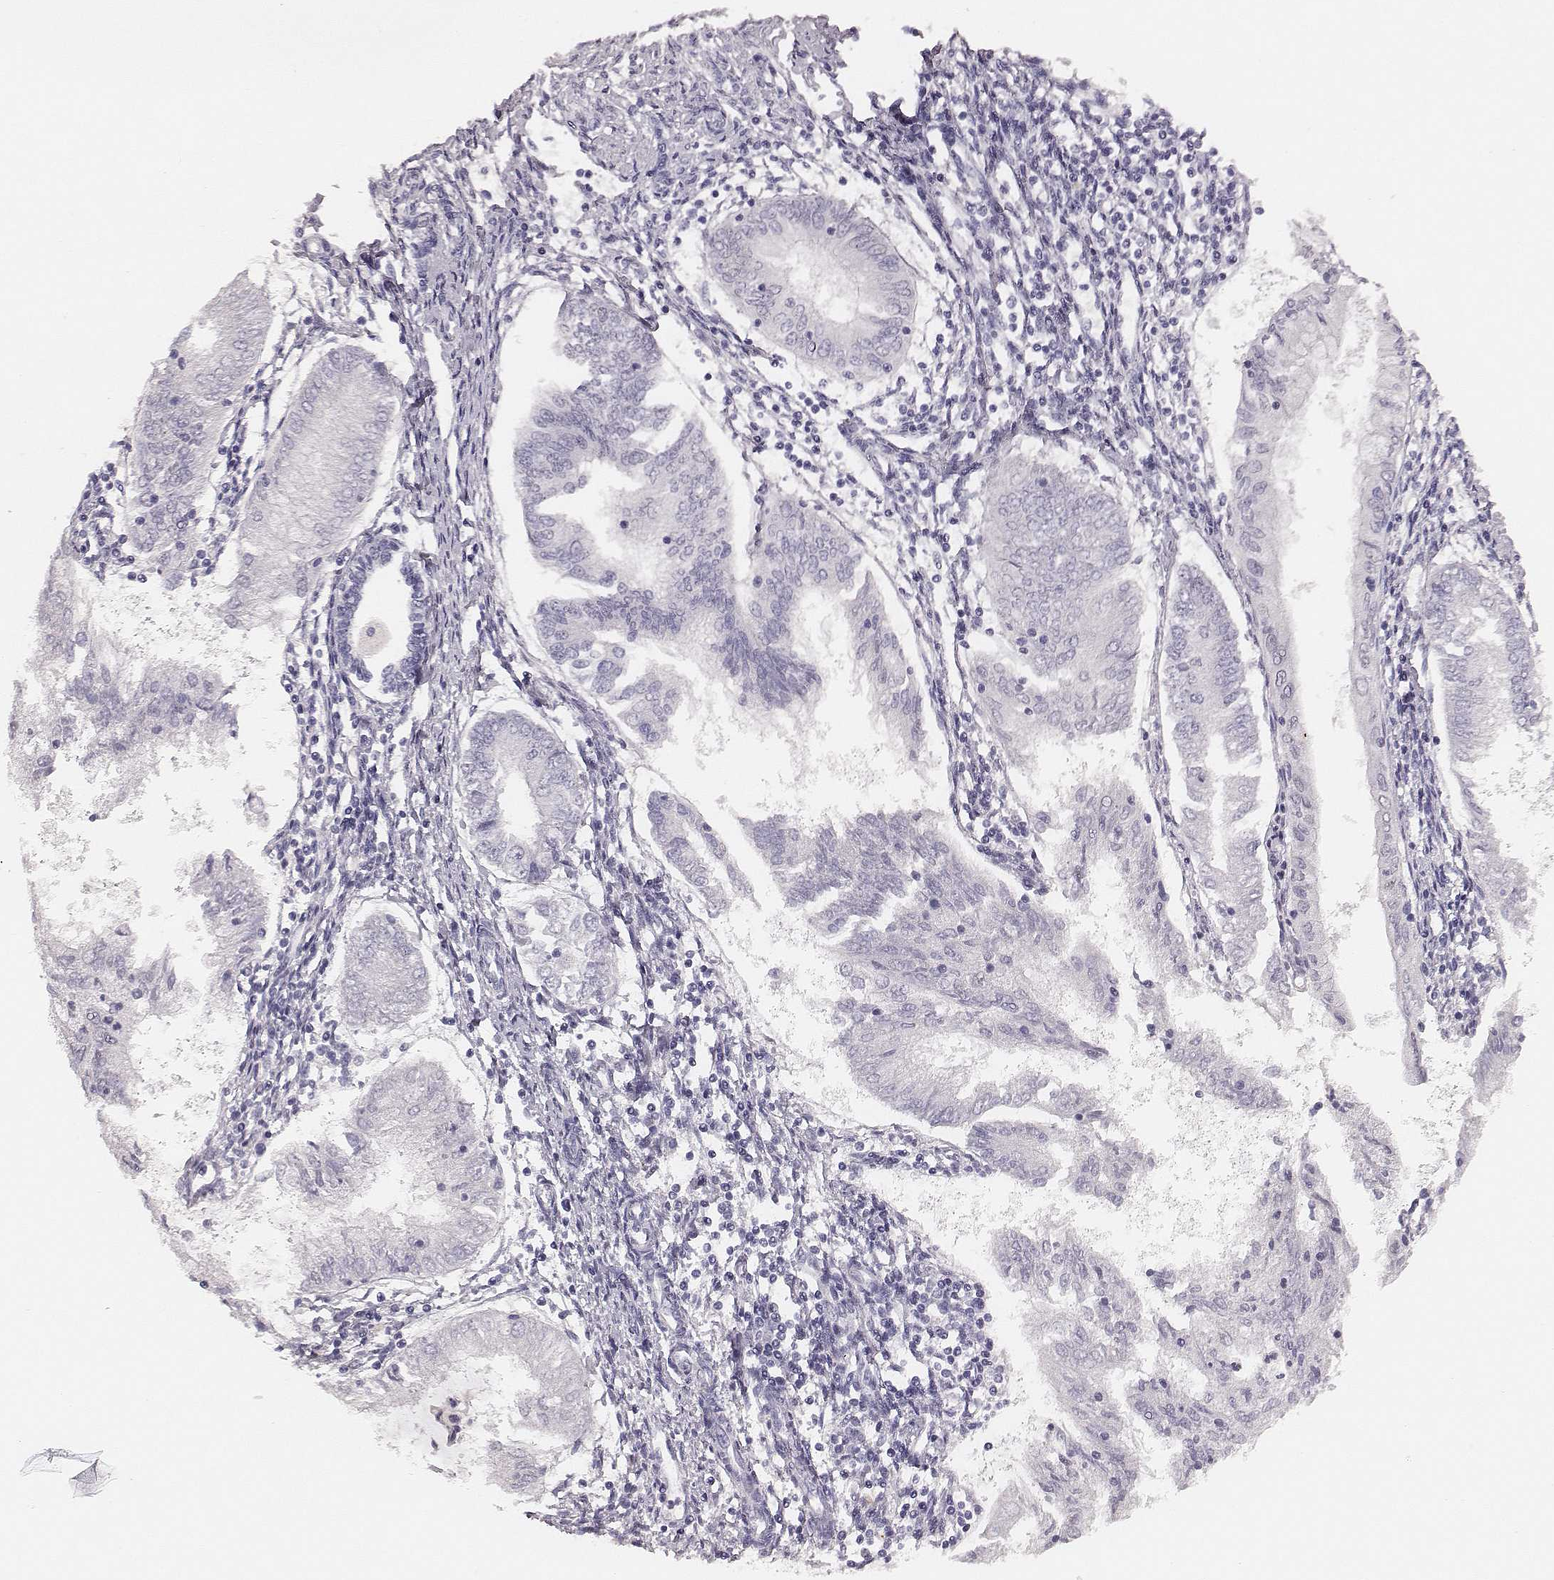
{"staining": {"intensity": "negative", "quantity": "none", "location": "none"}, "tissue": "endometrial cancer", "cell_type": "Tumor cells", "image_type": "cancer", "snomed": [{"axis": "morphology", "description": "Adenocarcinoma, NOS"}, {"axis": "topography", "description": "Endometrium"}], "caption": "IHC histopathology image of neoplastic tissue: human adenocarcinoma (endometrial) stained with DAB (3,3'-diaminobenzidine) demonstrates no significant protein staining in tumor cells.", "gene": "CSHL1", "patient": {"sex": "female", "age": 68}}